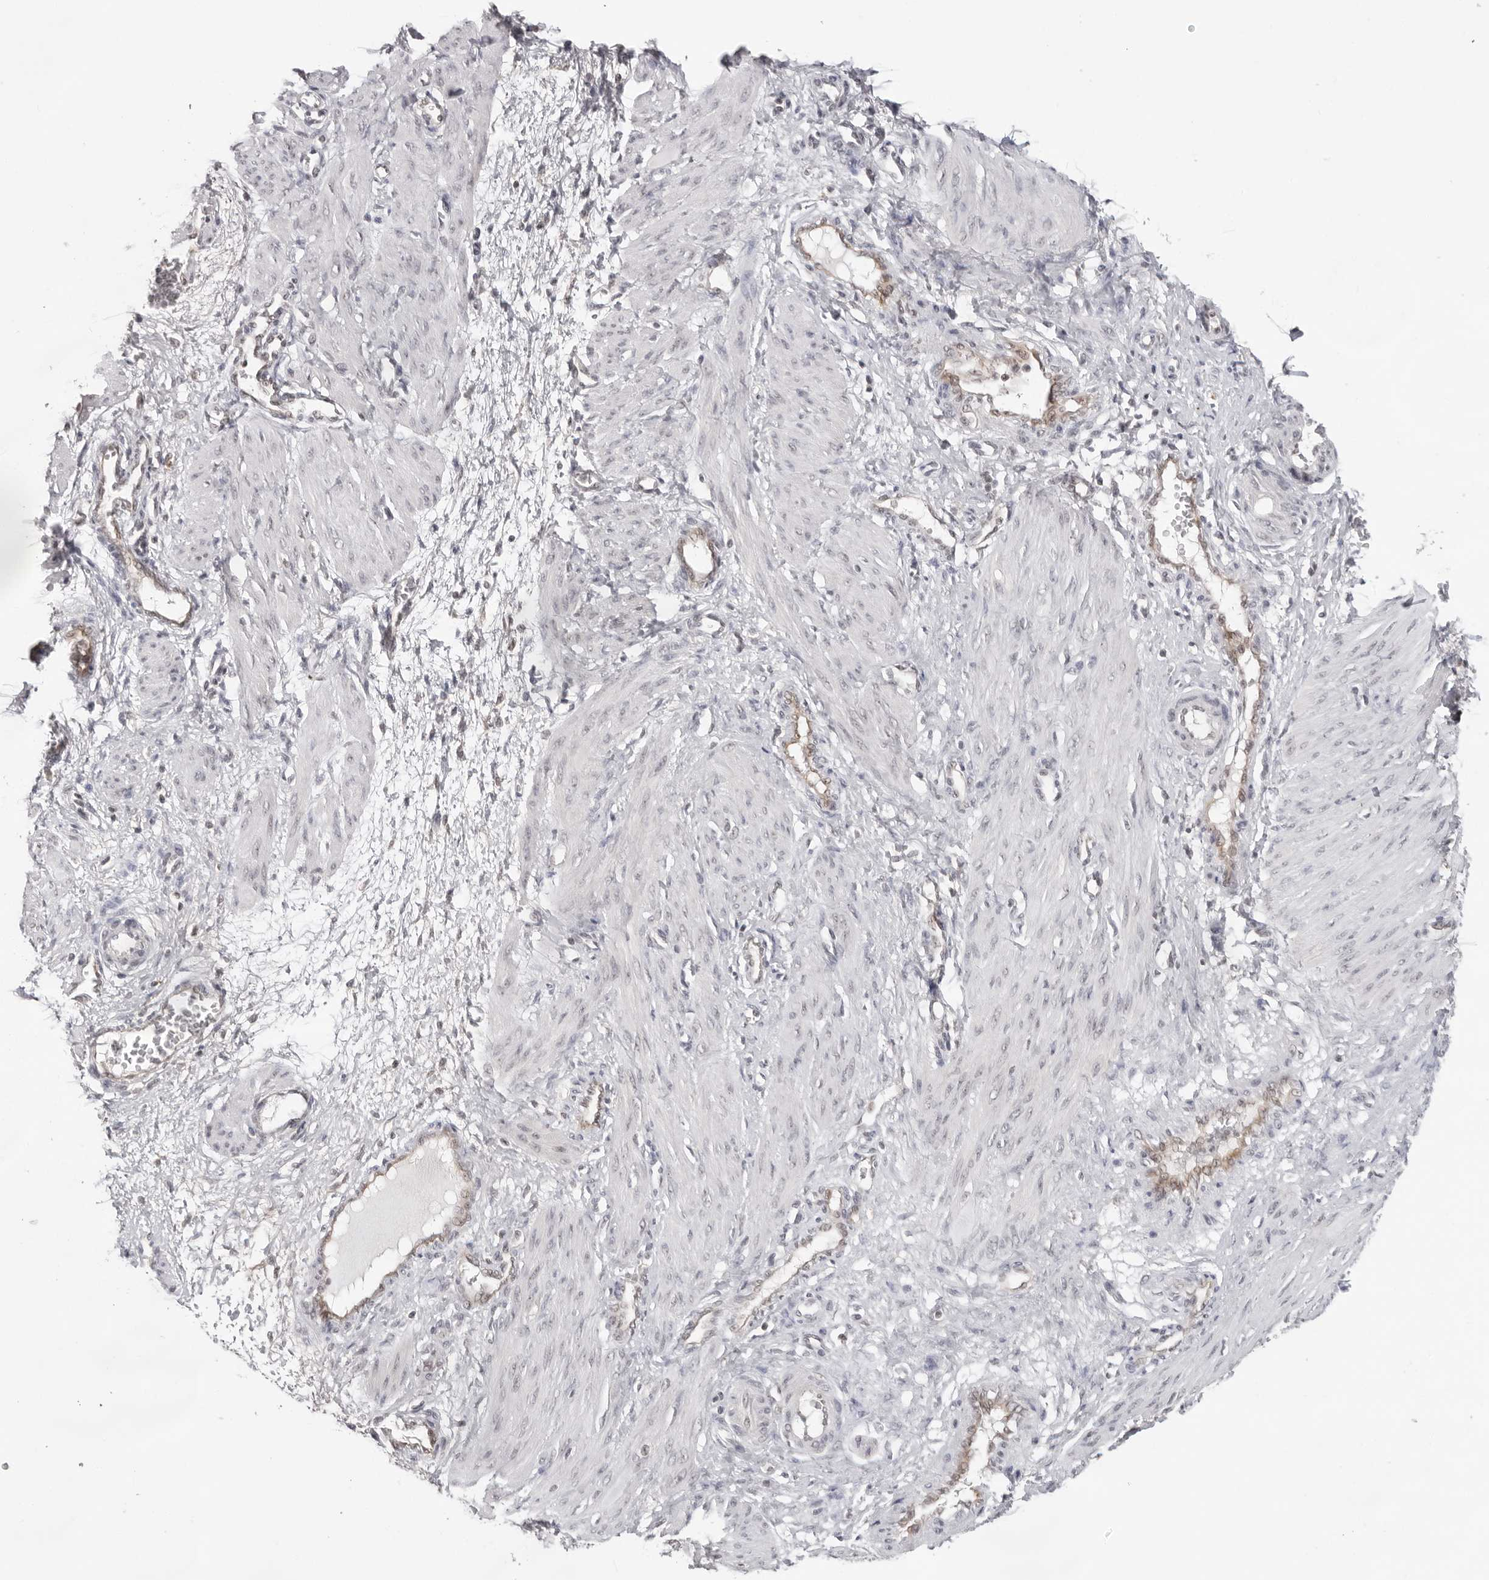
{"staining": {"intensity": "negative", "quantity": "none", "location": "none"}, "tissue": "smooth muscle", "cell_type": "Smooth muscle cells", "image_type": "normal", "snomed": [{"axis": "morphology", "description": "Normal tissue, NOS"}, {"axis": "topography", "description": "Endometrium"}], "caption": "An image of smooth muscle stained for a protein reveals no brown staining in smooth muscle cells. (Immunohistochemistry, brightfield microscopy, high magnification).", "gene": "EXOSC10", "patient": {"sex": "female", "age": 33}}